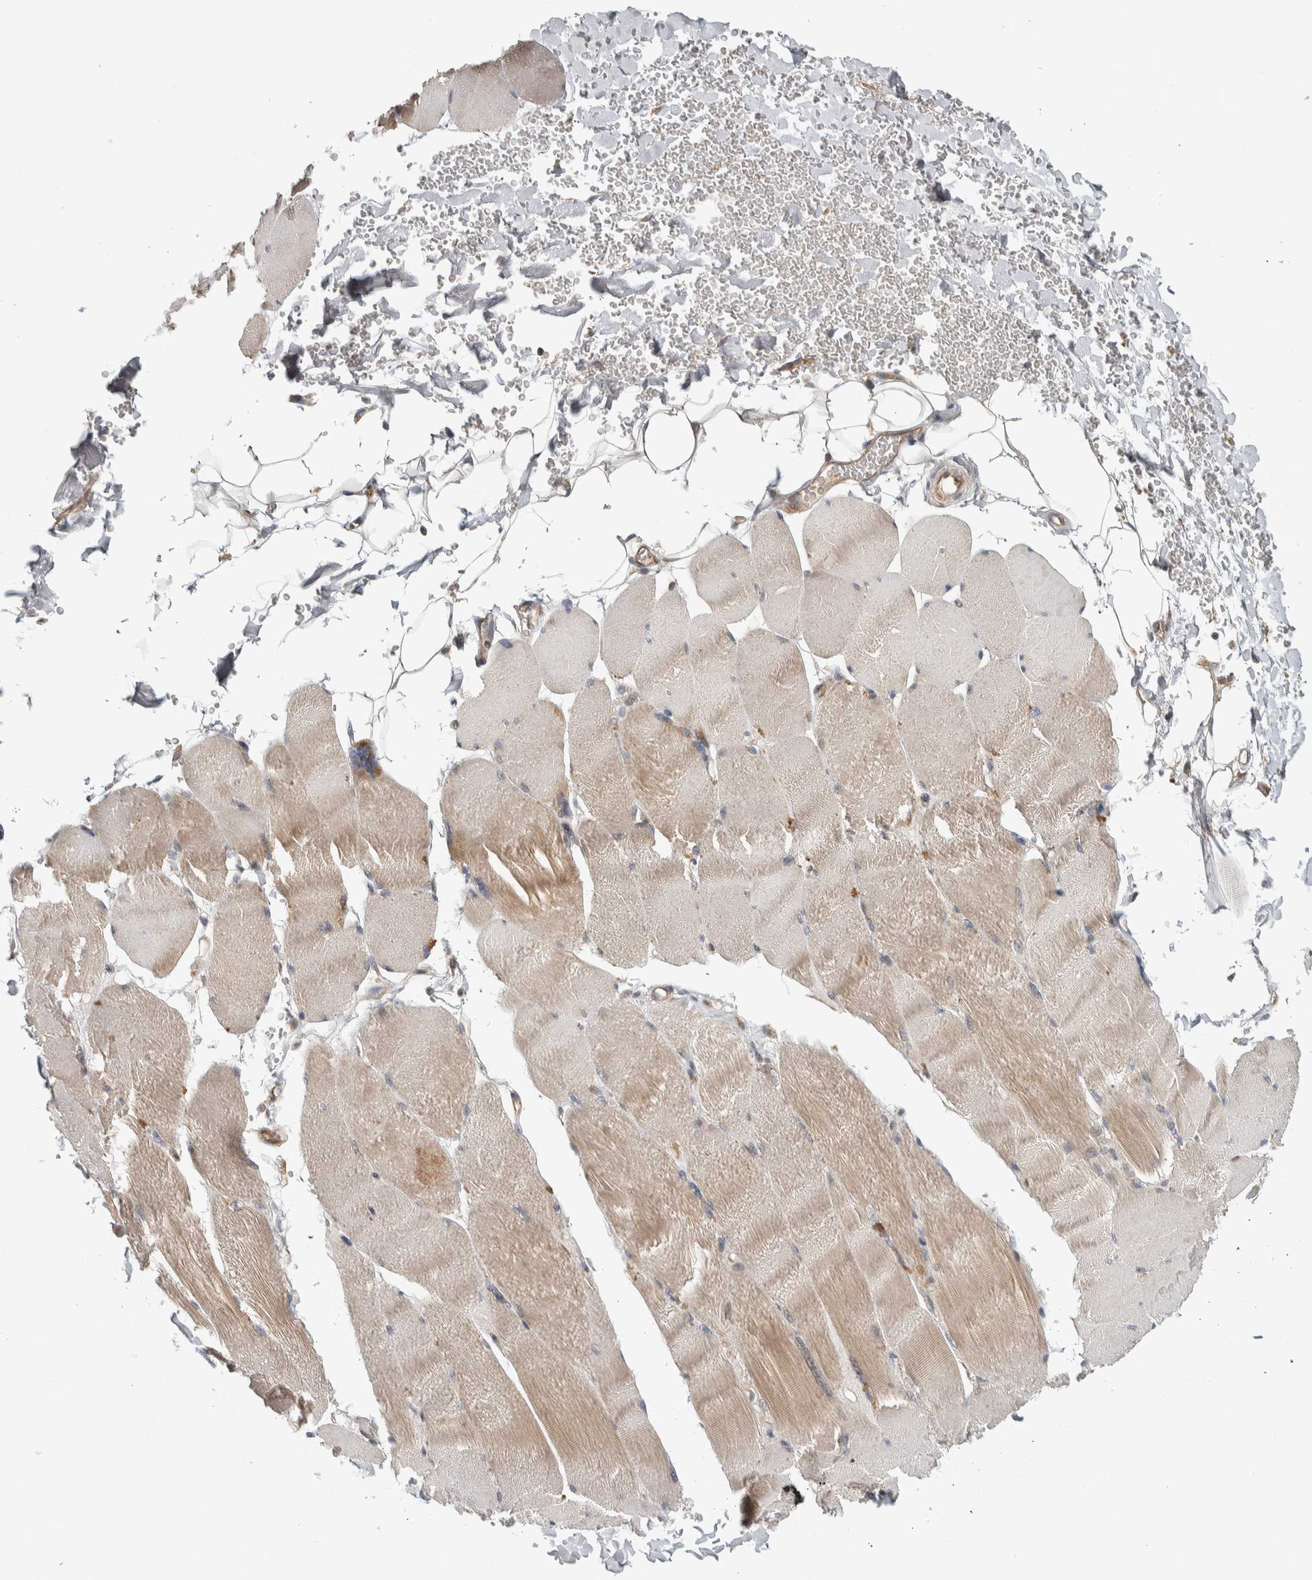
{"staining": {"intensity": "weak", "quantity": "25%-75%", "location": "cytoplasmic/membranous"}, "tissue": "skeletal muscle", "cell_type": "Myocytes", "image_type": "normal", "snomed": [{"axis": "morphology", "description": "Normal tissue, NOS"}, {"axis": "topography", "description": "Skin"}, {"axis": "topography", "description": "Skeletal muscle"}], "caption": "Immunohistochemical staining of normal human skeletal muscle demonstrates weak cytoplasmic/membranous protein positivity in approximately 25%-75% of myocytes.", "gene": "TBC1D31", "patient": {"sex": "male", "age": 83}}